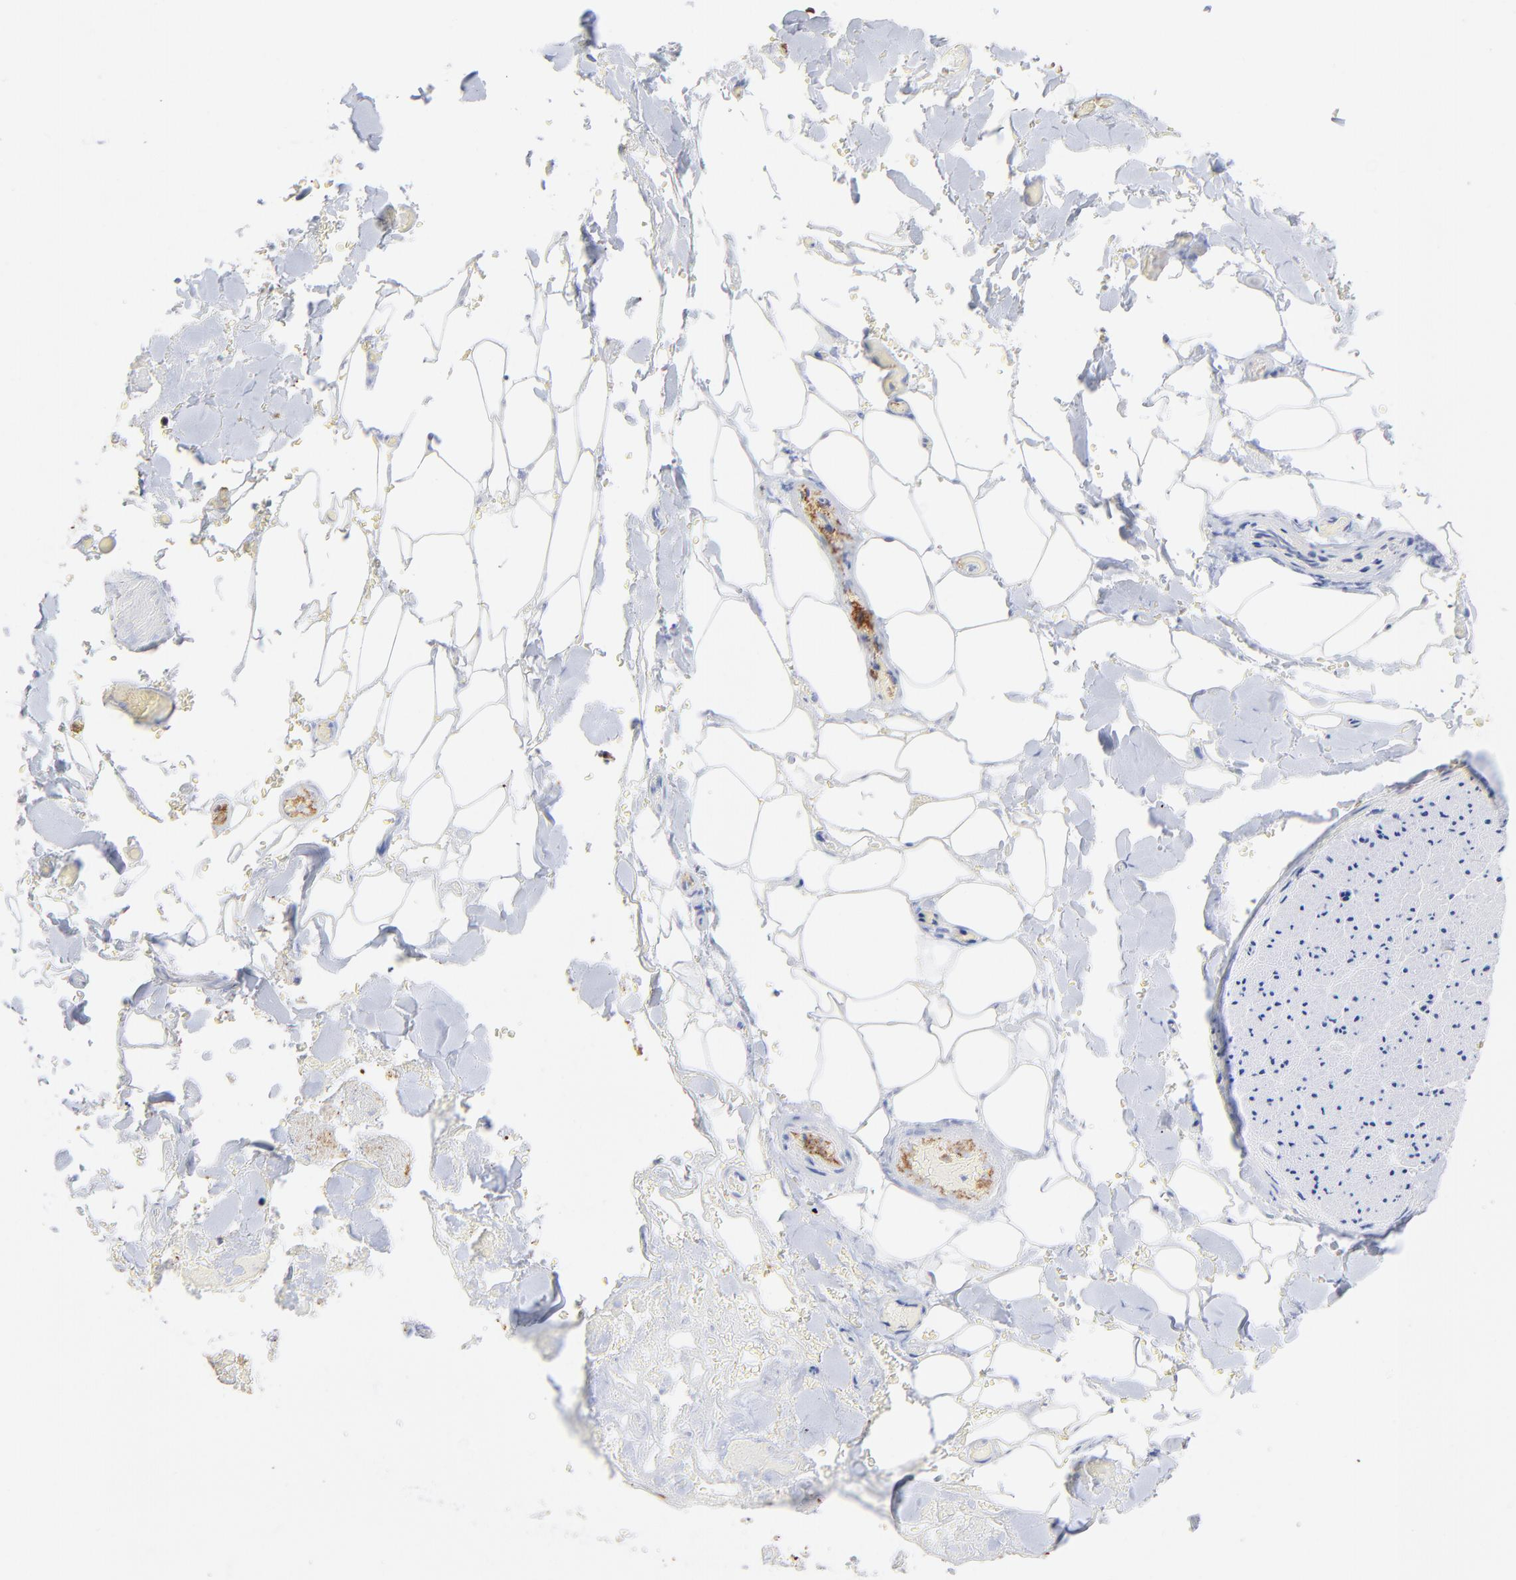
{"staining": {"intensity": "negative", "quantity": "none", "location": "none"}, "tissue": "adipose tissue", "cell_type": "Adipocytes", "image_type": "normal", "snomed": [{"axis": "morphology", "description": "Normal tissue, NOS"}, {"axis": "morphology", "description": "Cholangiocarcinoma"}, {"axis": "topography", "description": "Liver"}, {"axis": "topography", "description": "Peripheral nerve tissue"}], "caption": "Adipocytes show no significant positivity in benign adipose tissue. (DAB (3,3'-diaminobenzidine) immunohistochemistry (IHC) with hematoxylin counter stain).", "gene": "TAGLN2", "patient": {"sex": "male", "age": 50}}